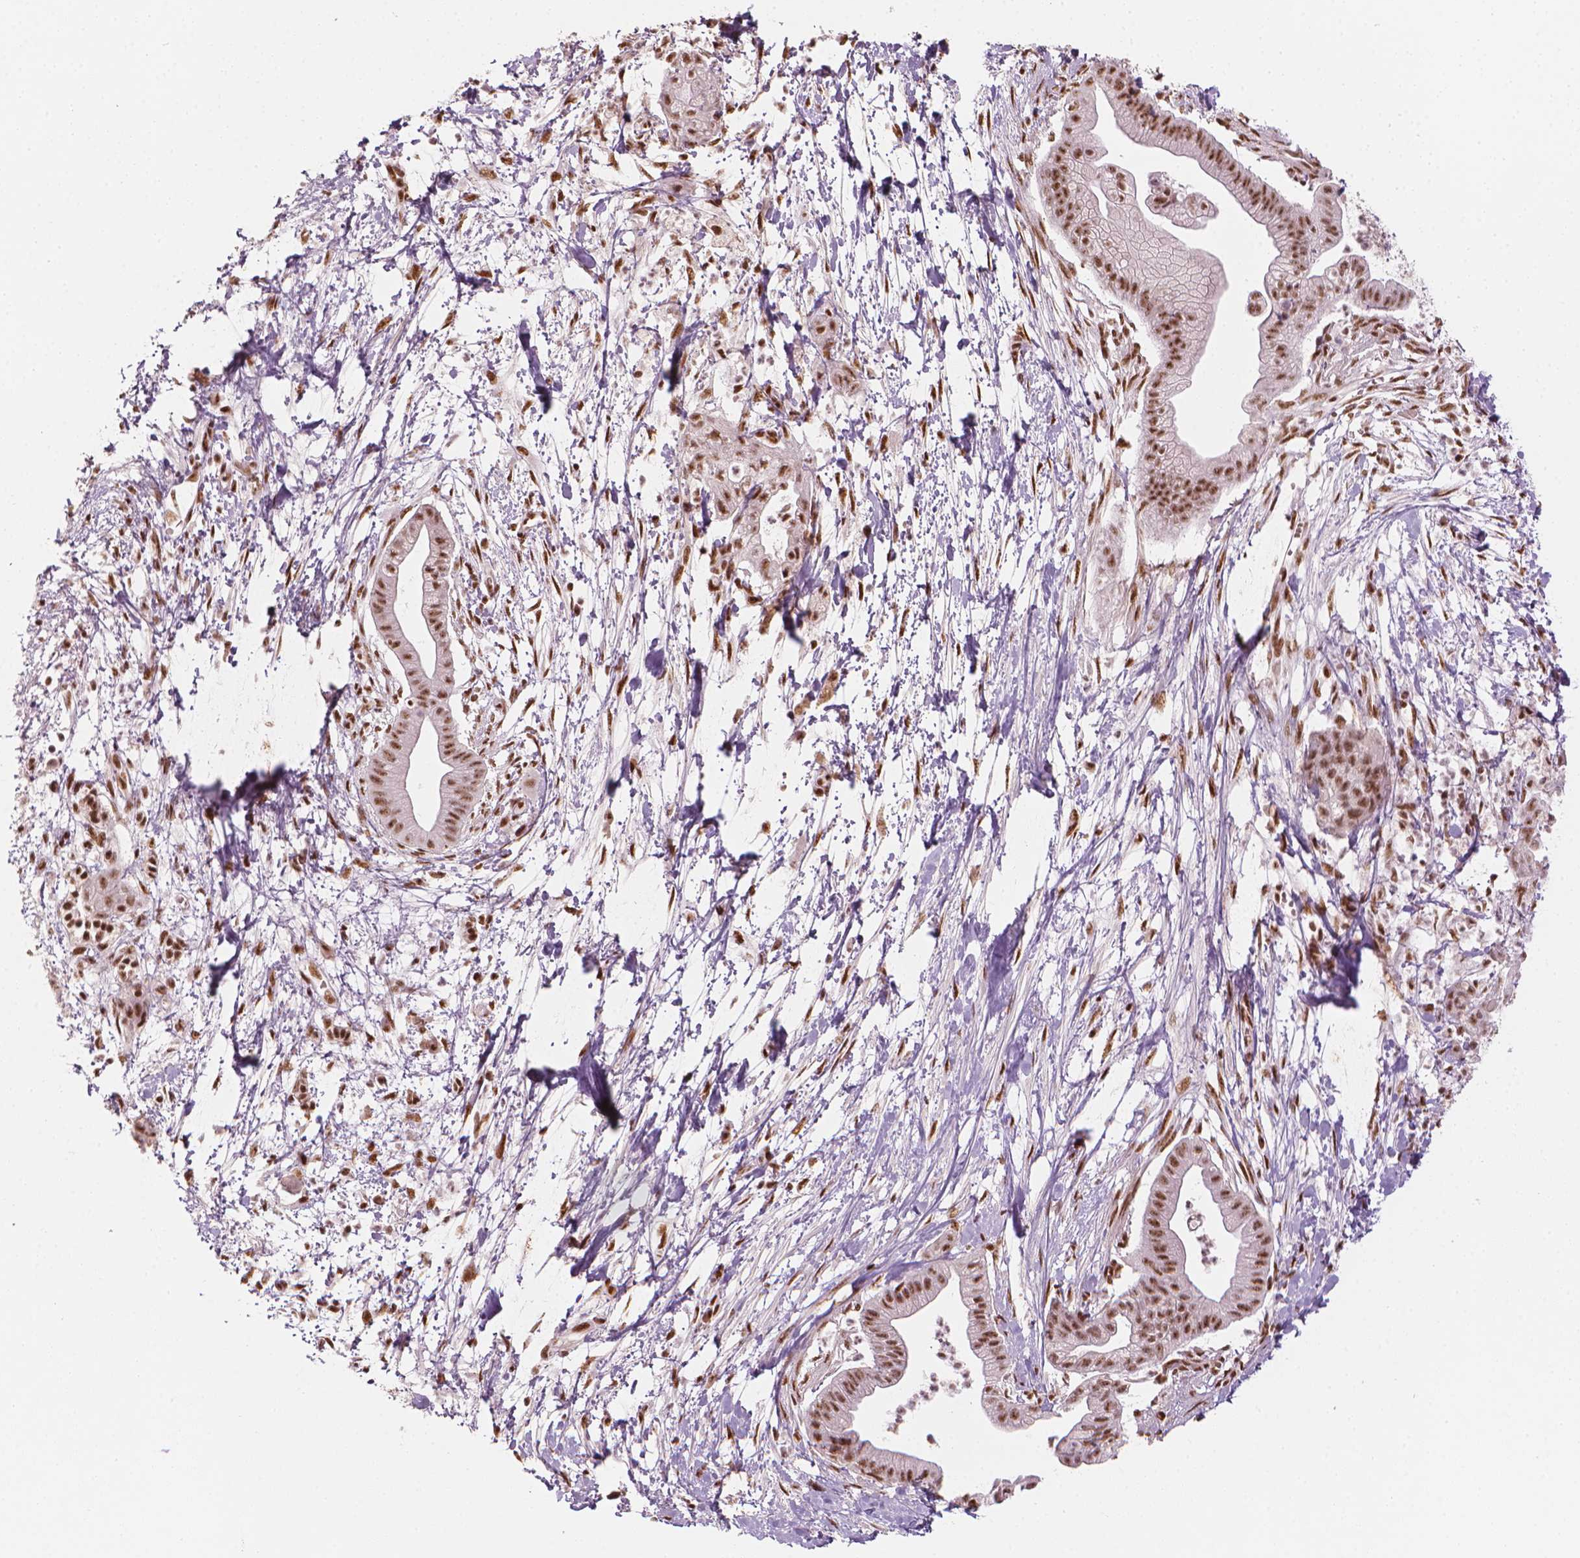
{"staining": {"intensity": "moderate", "quantity": ">75%", "location": "nuclear"}, "tissue": "pancreatic cancer", "cell_type": "Tumor cells", "image_type": "cancer", "snomed": [{"axis": "morphology", "description": "Normal tissue, NOS"}, {"axis": "morphology", "description": "Adenocarcinoma, NOS"}, {"axis": "topography", "description": "Lymph node"}, {"axis": "topography", "description": "Pancreas"}], "caption": "A high-resolution micrograph shows immunohistochemistry (IHC) staining of pancreatic cancer (adenocarcinoma), which shows moderate nuclear staining in approximately >75% of tumor cells. (DAB (3,3'-diaminobenzidine) IHC, brown staining for protein, blue staining for nuclei).", "gene": "ELF2", "patient": {"sex": "female", "age": 58}}